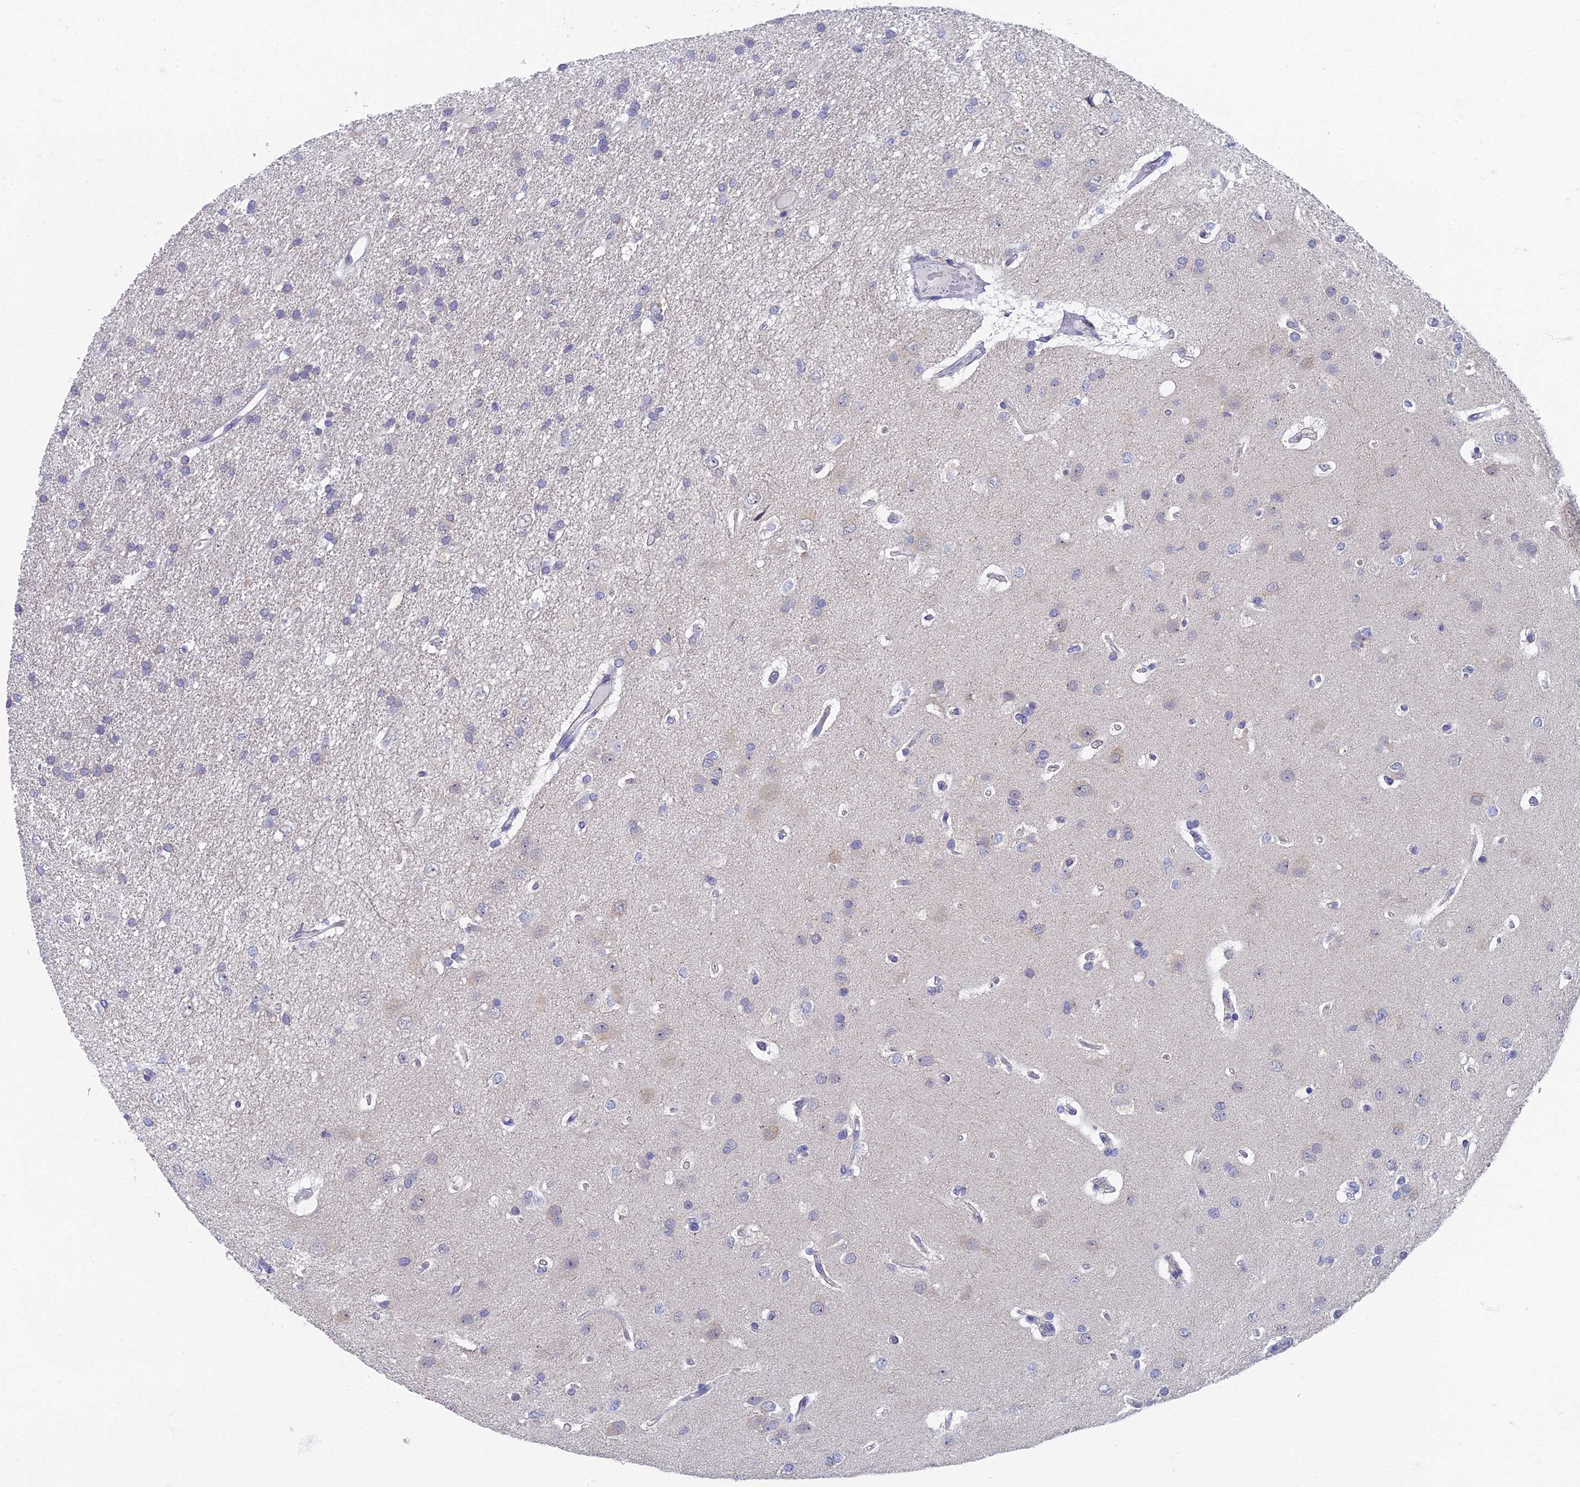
{"staining": {"intensity": "negative", "quantity": "none", "location": "none"}, "tissue": "glioma", "cell_type": "Tumor cells", "image_type": "cancer", "snomed": [{"axis": "morphology", "description": "Glioma, malignant, High grade"}, {"axis": "topography", "description": "Brain"}], "caption": "Immunohistochemical staining of human malignant high-grade glioma reveals no significant positivity in tumor cells.", "gene": "SPIN4", "patient": {"sex": "male", "age": 77}}